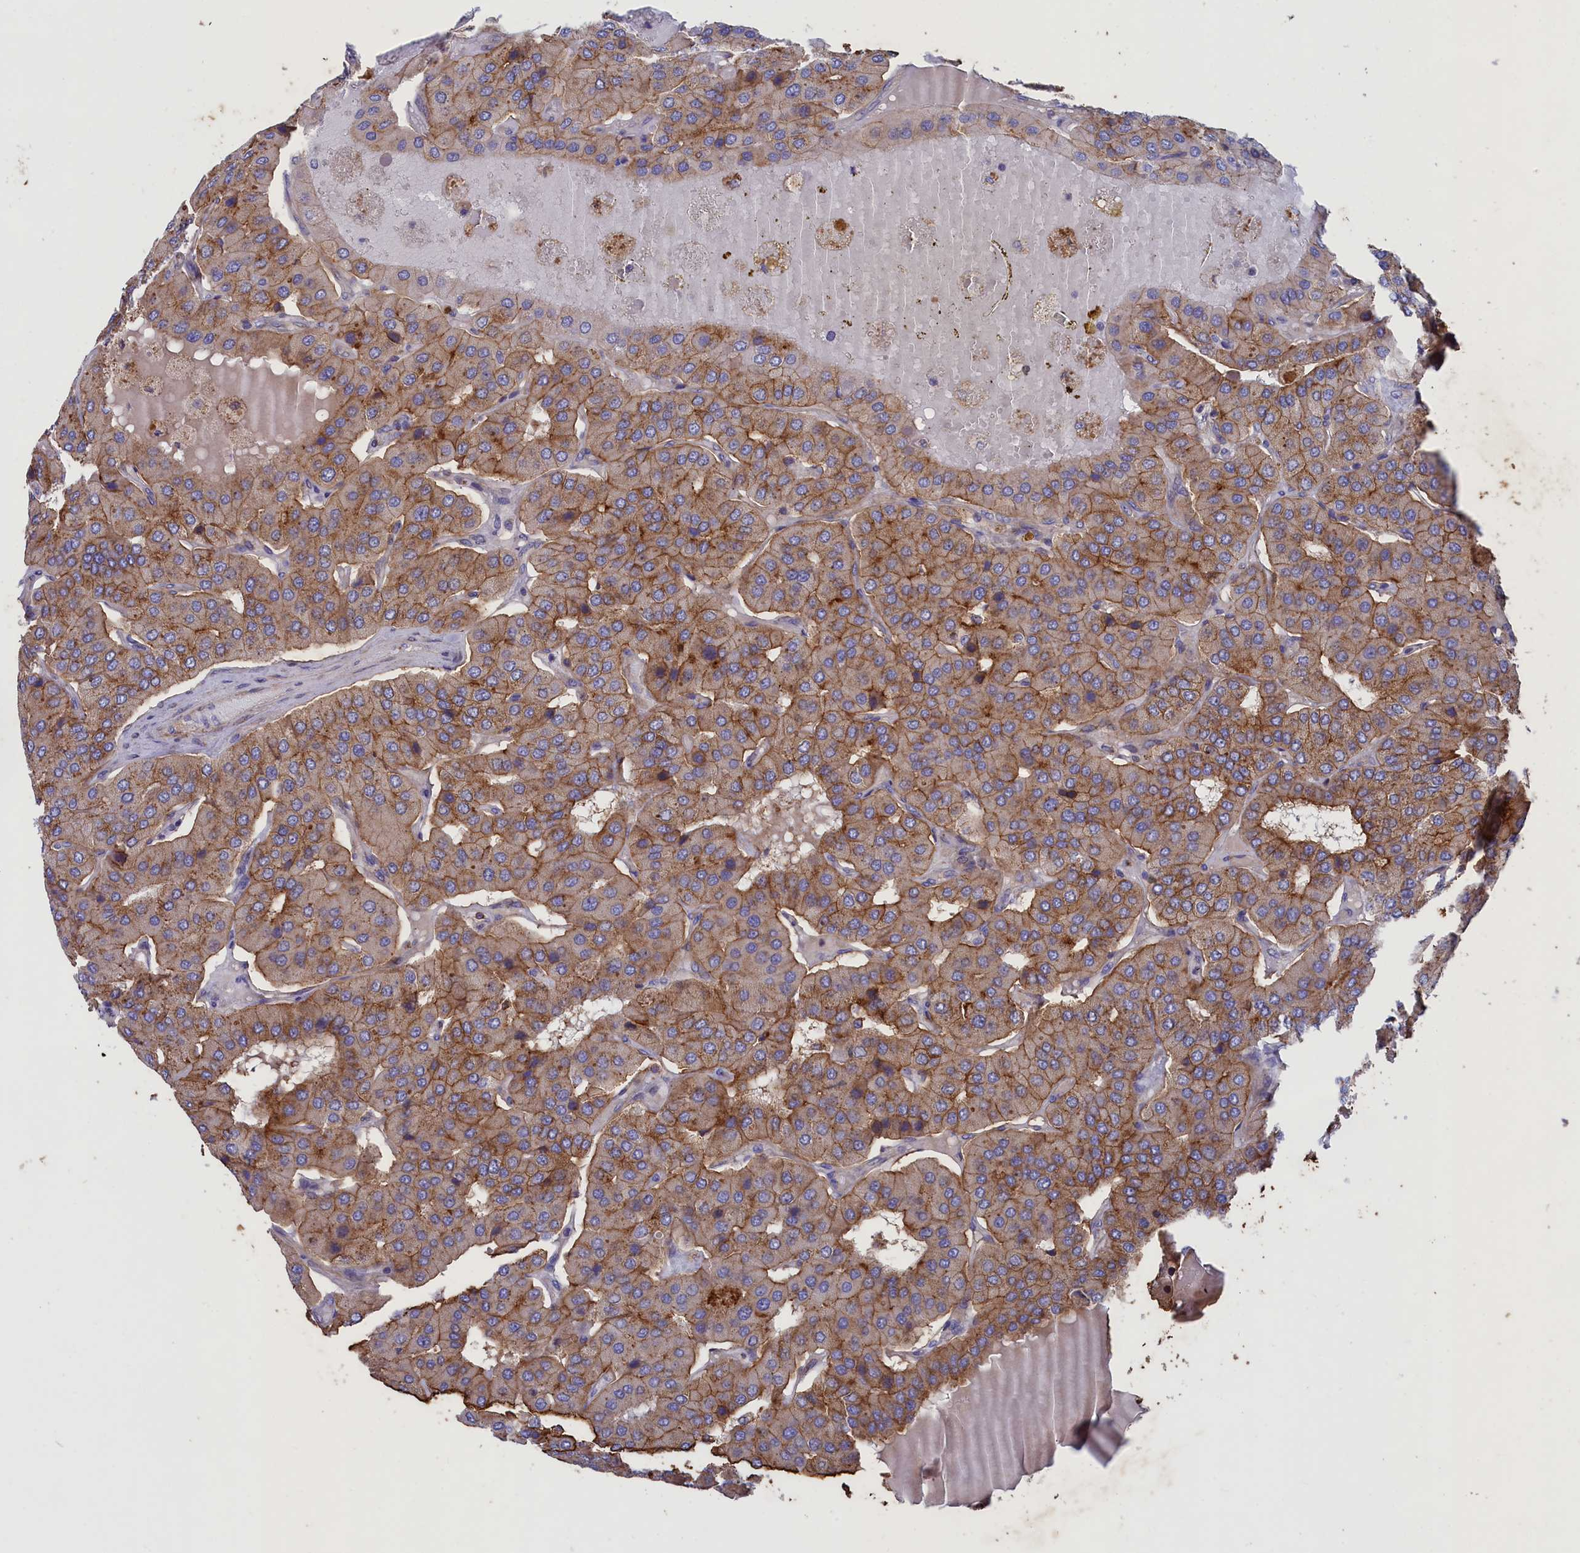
{"staining": {"intensity": "moderate", "quantity": ">75%", "location": "cytoplasmic/membranous"}, "tissue": "parathyroid gland", "cell_type": "Glandular cells", "image_type": "normal", "snomed": [{"axis": "morphology", "description": "Normal tissue, NOS"}, {"axis": "morphology", "description": "Adenoma, NOS"}, {"axis": "topography", "description": "Parathyroid gland"}], "caption": "IHC (DAB) staining of unremarkable human parathyroid gland shows moderate cytoplasmic/membranous protein staining in about >75% of glandular cells. IHC stains the protein in brown and the nuclei are stained blue.", "gene": "SCAMP4", "patient": {"sex": "female", "age": 86}}